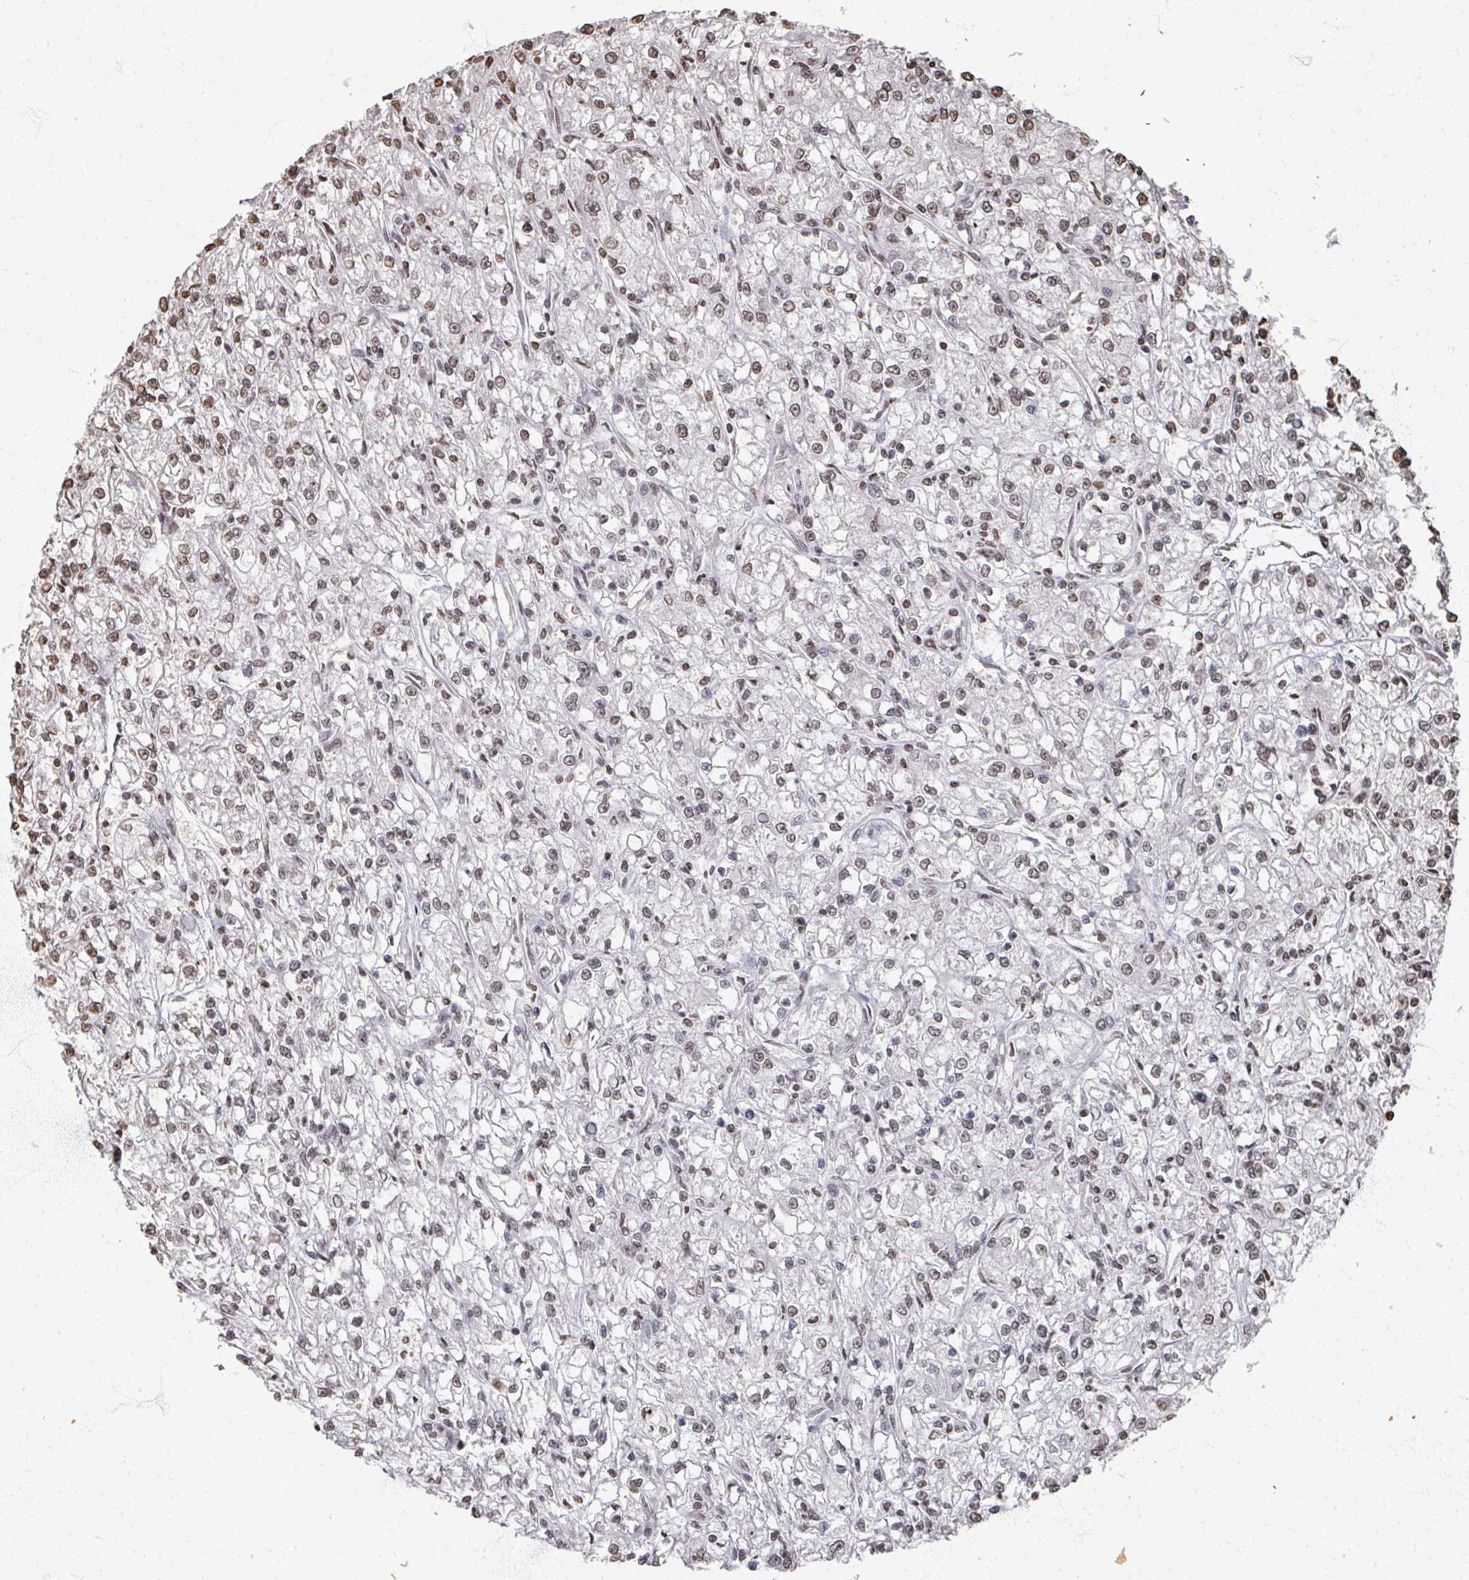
{"staining": {"intensity": "weak", "quantity": ">75%", "location": "nuclear"}, "tissue": "renal cancer", "cell_type": "Tumor cells", "image_type": "cancer", "snomed": [{"axis": "morphology", "description": "Adenocarcinoma, NOS"}, {"axis": "topography", "description": "Kidney"}], "caption": "Human renal cancer stained for a protein (brown) shows weak nuclear positive expression in approximately >75% of tumor cells.", "gene": "DCUN1D5", "patient": {"sex": "female", "age": 59}}